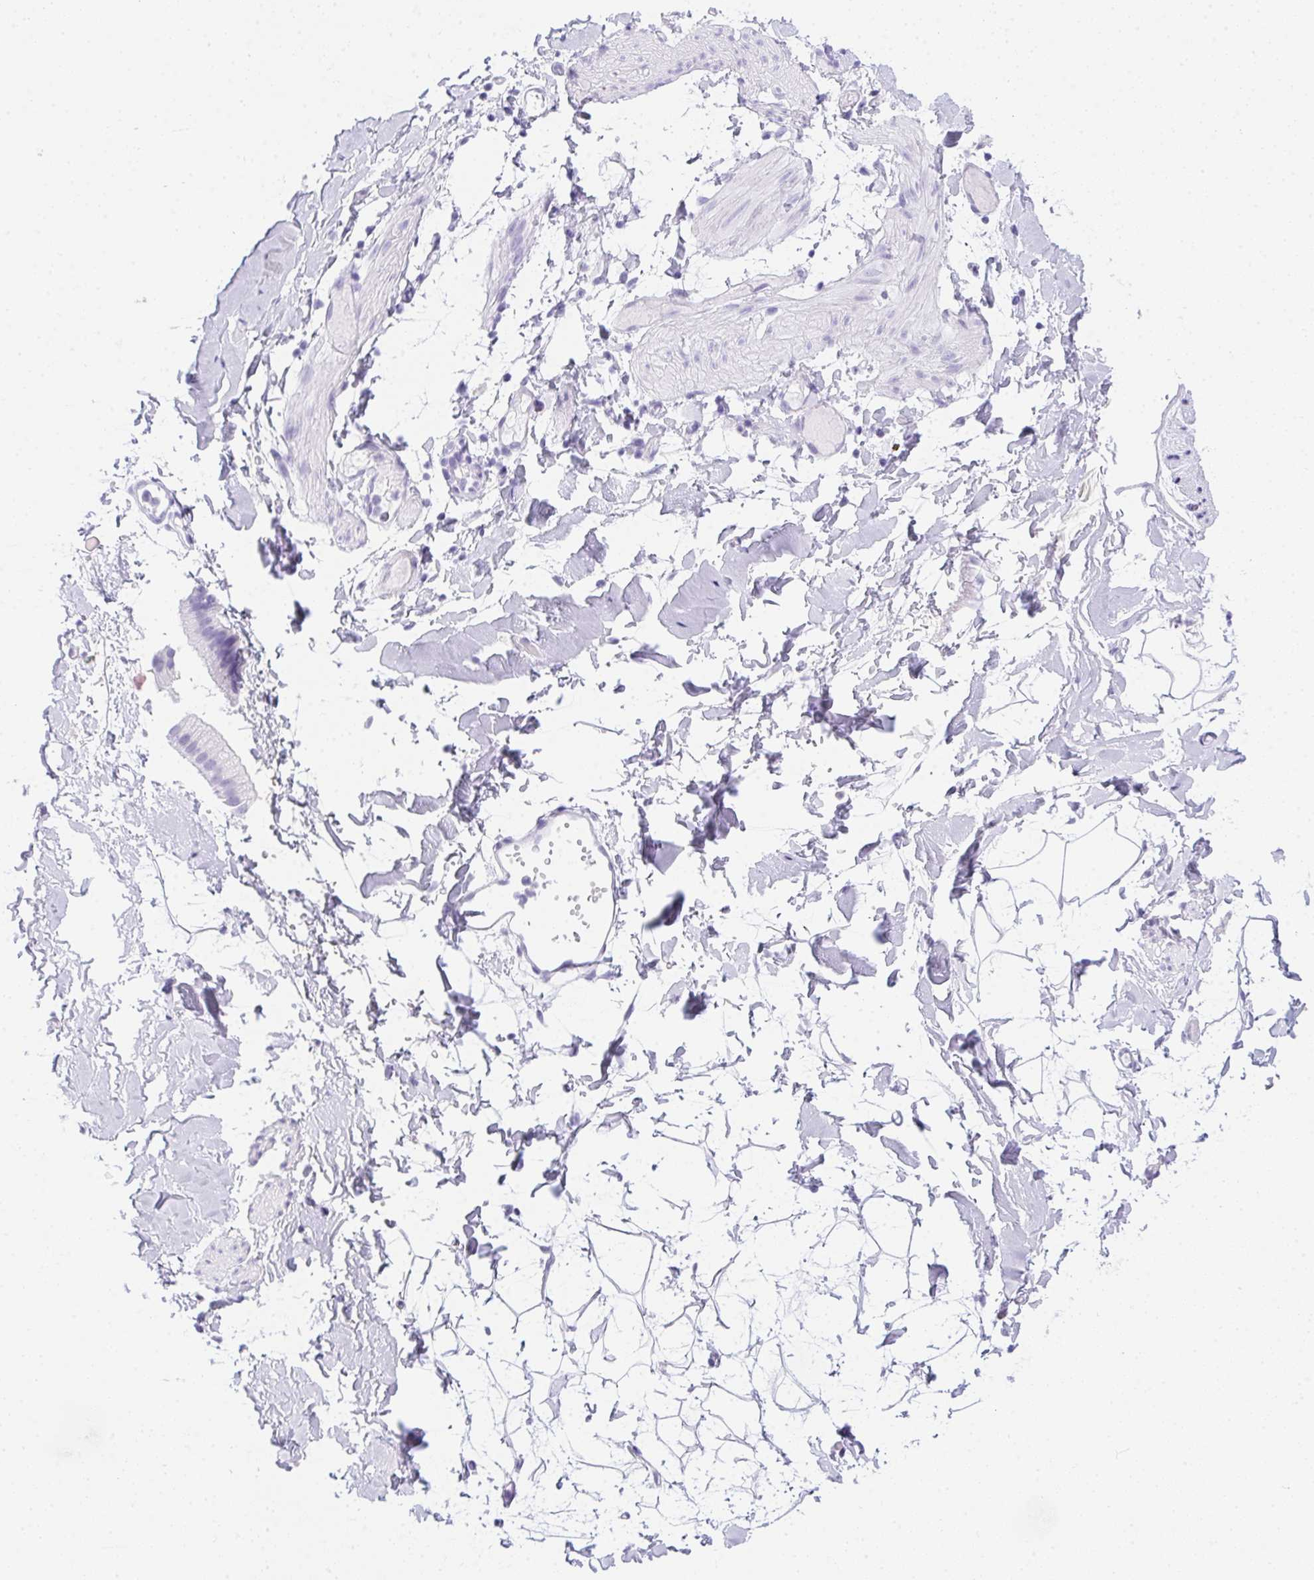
{"staining": {"intensity": "negative", "quantity": "none", "location": "none"}, "tissue": "adipose tissue", "cell_type": "Adipocytes", "image_type": "normal", "snomed": [{"axis": "morphology", "description": "Normal tissue, NOS"}, {"axis": "topography", "description": "Gallbladder"}, {"axis": "topography", "description": "Peripheral nerve tissue"}], "caption": "High power microscopy photomicrograph of an immunohistochemistry (IHC) micrograph of benign adipose tissue, revealing no significant expression in adipocytes.", "gene": "SPACA5B", "patient": {"sex": "female", "age": 45}}